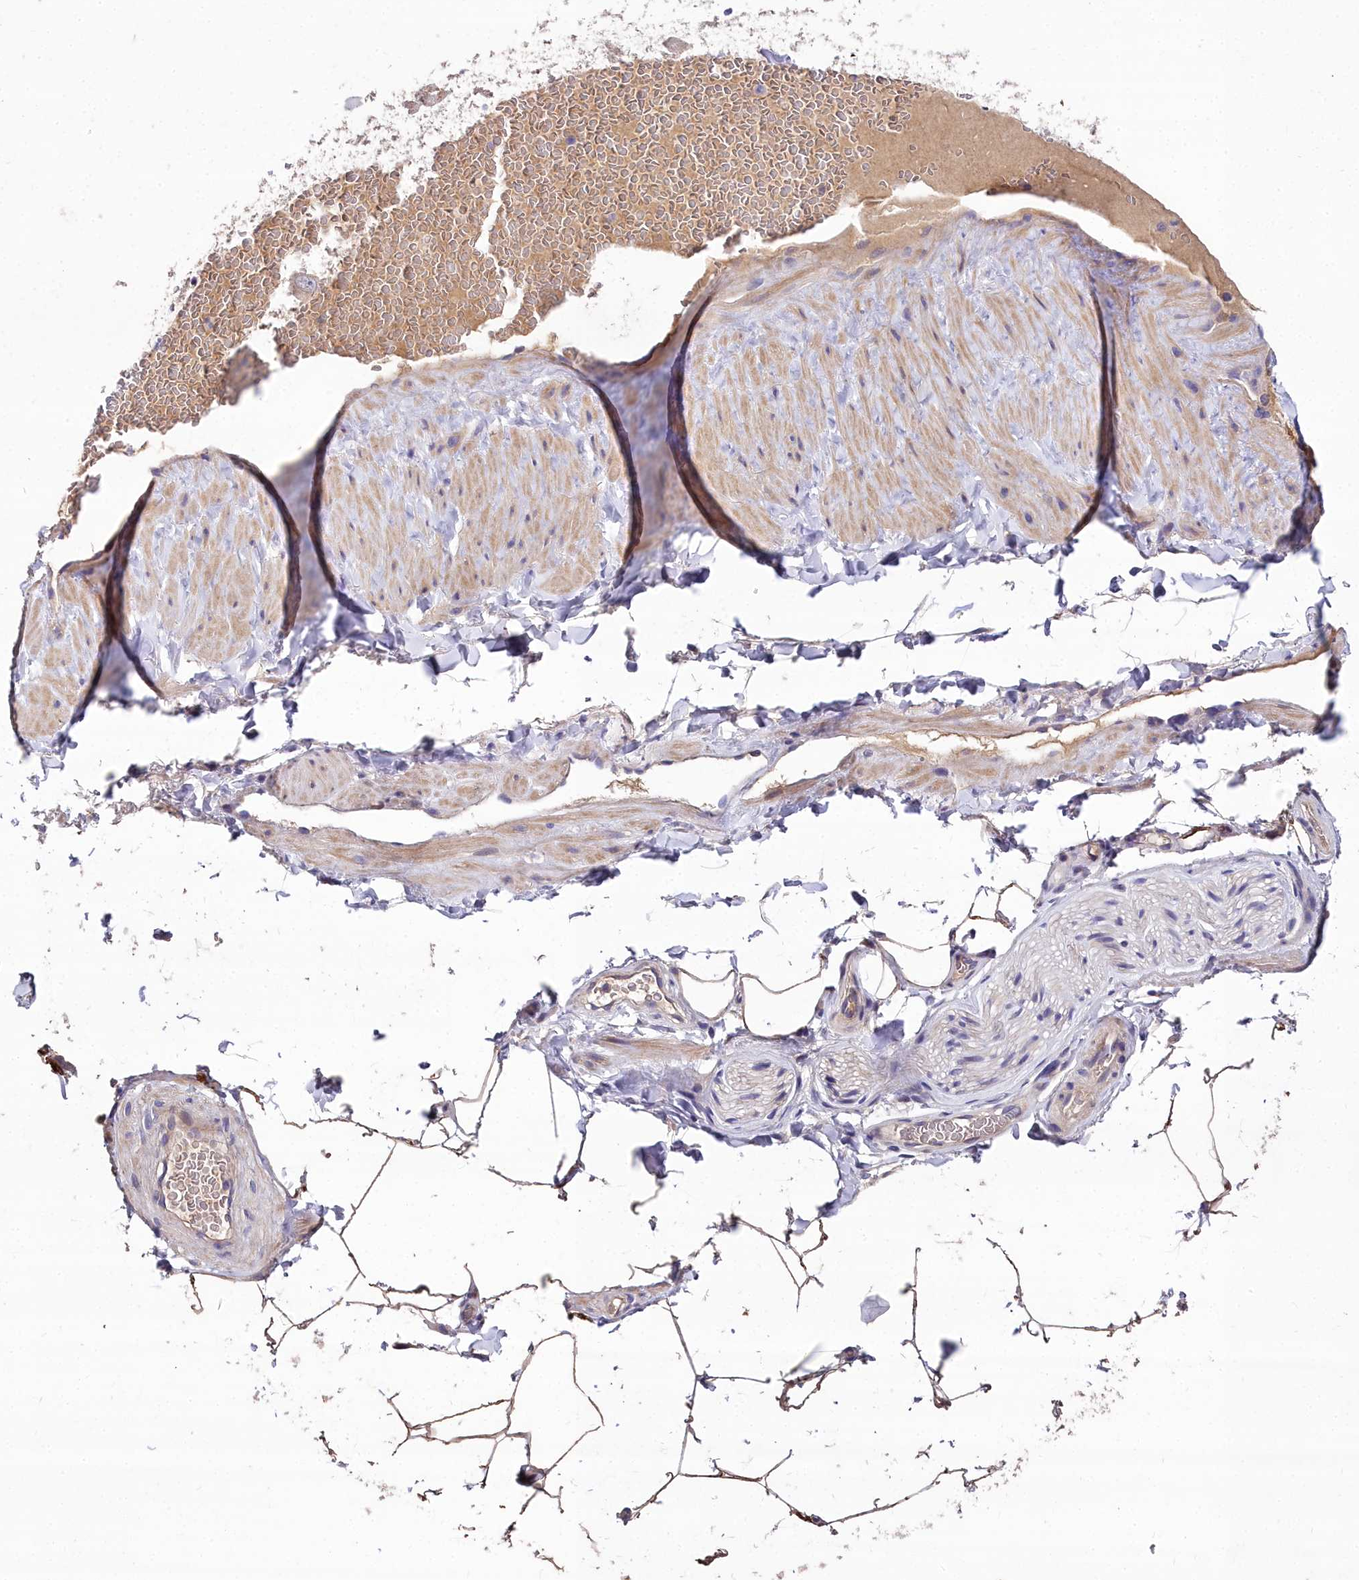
{"staining": {"intensity": "moderate", "quantity": "25%-75%", "location": "cytoplasmic/membranous"}, "tissue": "adipose tissue", "cell_type": "Adipocytes", "image_type": "normal", "snomed": [{"axis": "morphology", "description": "Normal tissue, NOS"}, {"axis": "topography", "description": "Soft tissue"}, {"axis": "topography", "description": "Vascular tissue"}], "caption": "The micrograph displays staining of normal adipose tissue, revealing moderate cytoplasmic/membranous protein positivity (brown color) within adipocytes.", "gene": "NT5M", "patient": {"sex": "male", "age": 54}}